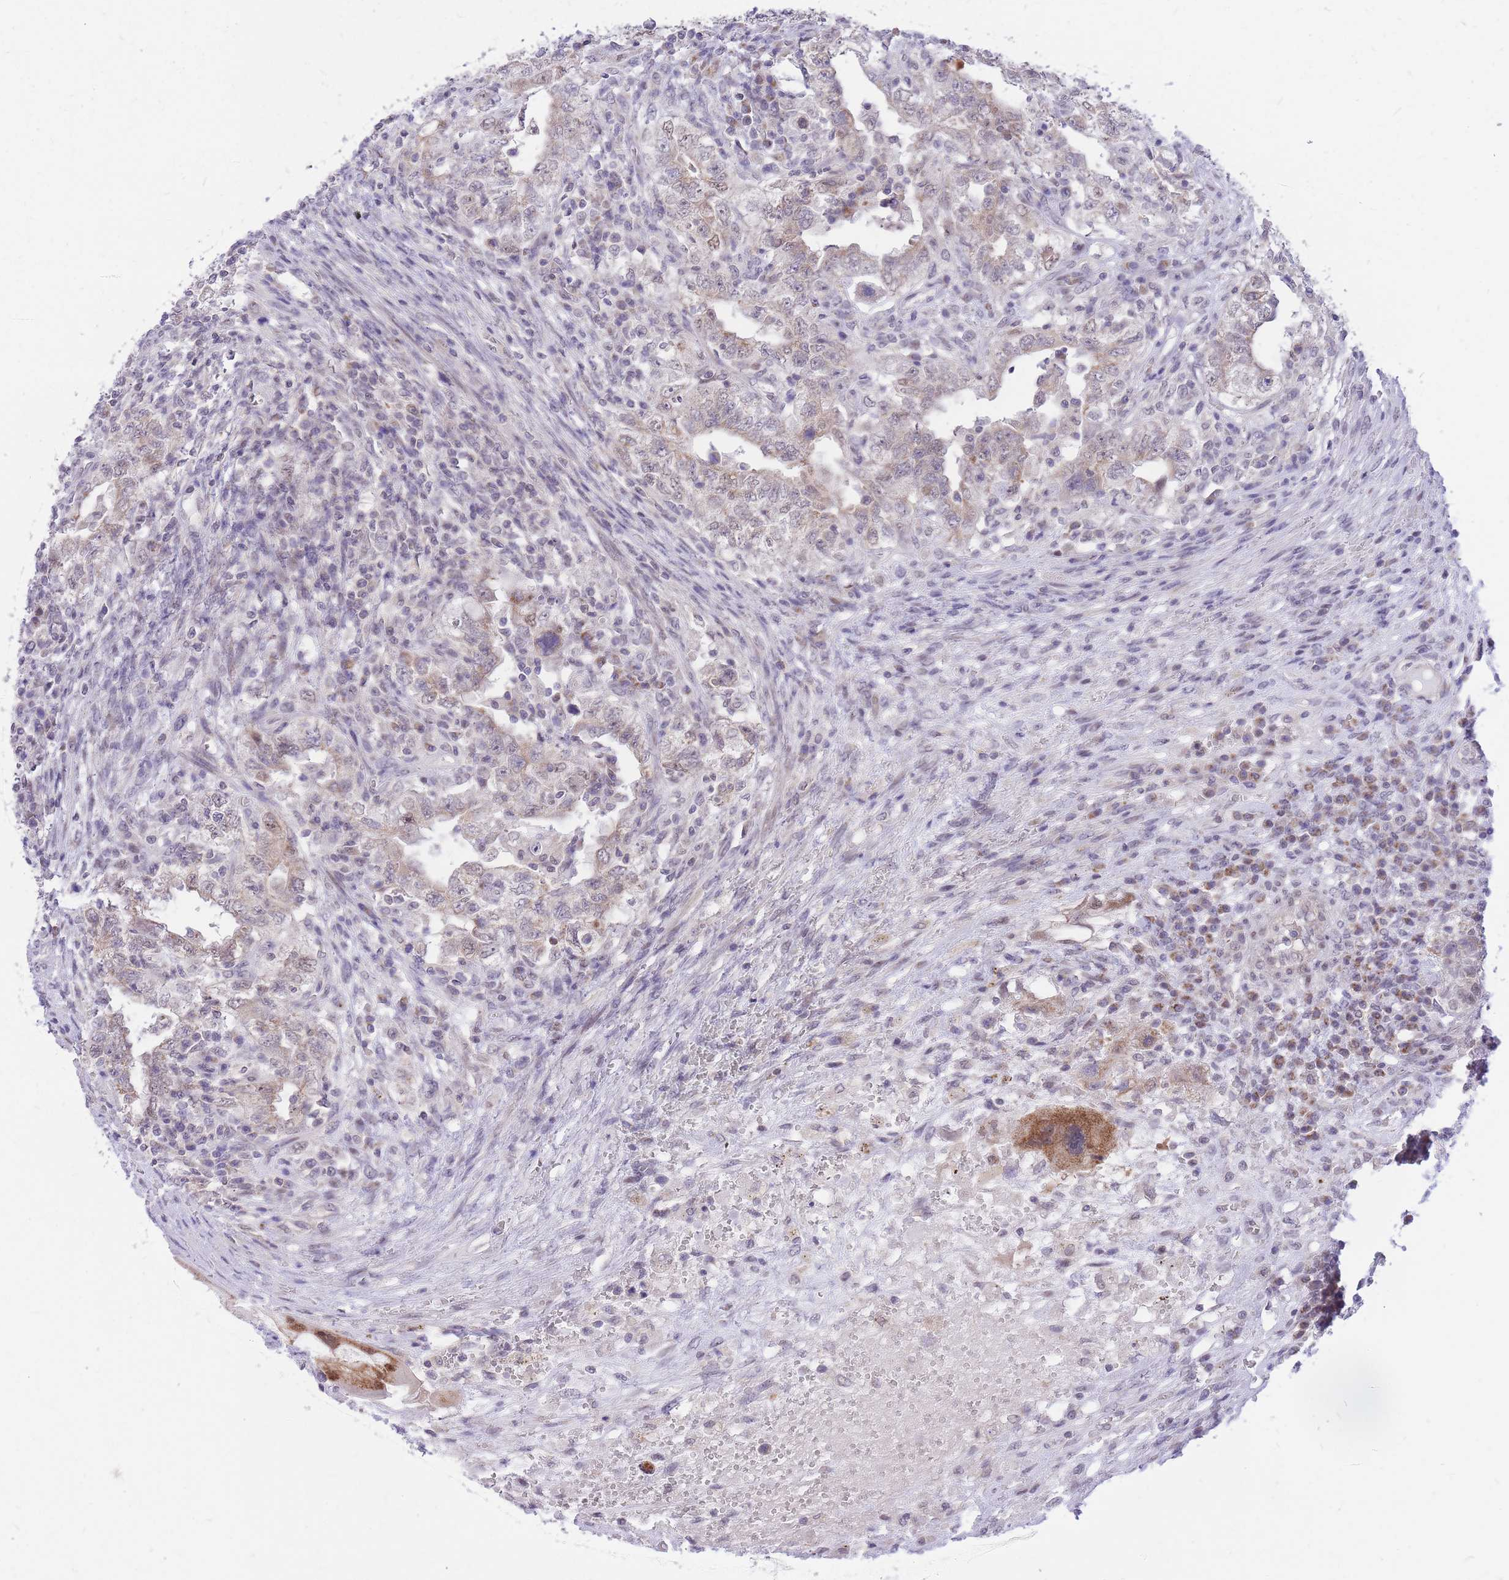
{"staining": {"intensity": "weak", "quantity": "25%-75%", "location": "cytoplasmic/membranous"}, "tissue": "testis cancer", "cell_type": "Tumor cells", "image_type": "cancer", "snomed": [{"axis": "morphology", "description": "Carcinoma, Embryonal, NOS"}, {"axis": "topography", "description": "Testis"}], "caption": "Protein expression analysis of testis cancer reveals weak cytoplasmic/membranous expression in approximately 25%-75% of tumor cells. The staining was performed using DAB (3,3'-diaminobenzidine), with brown indicating positive protein expression. Nuclei are stained blue with hematoxylin.", "gene": "MINDY2", "patient": {"sex": "male", "age": 26}}